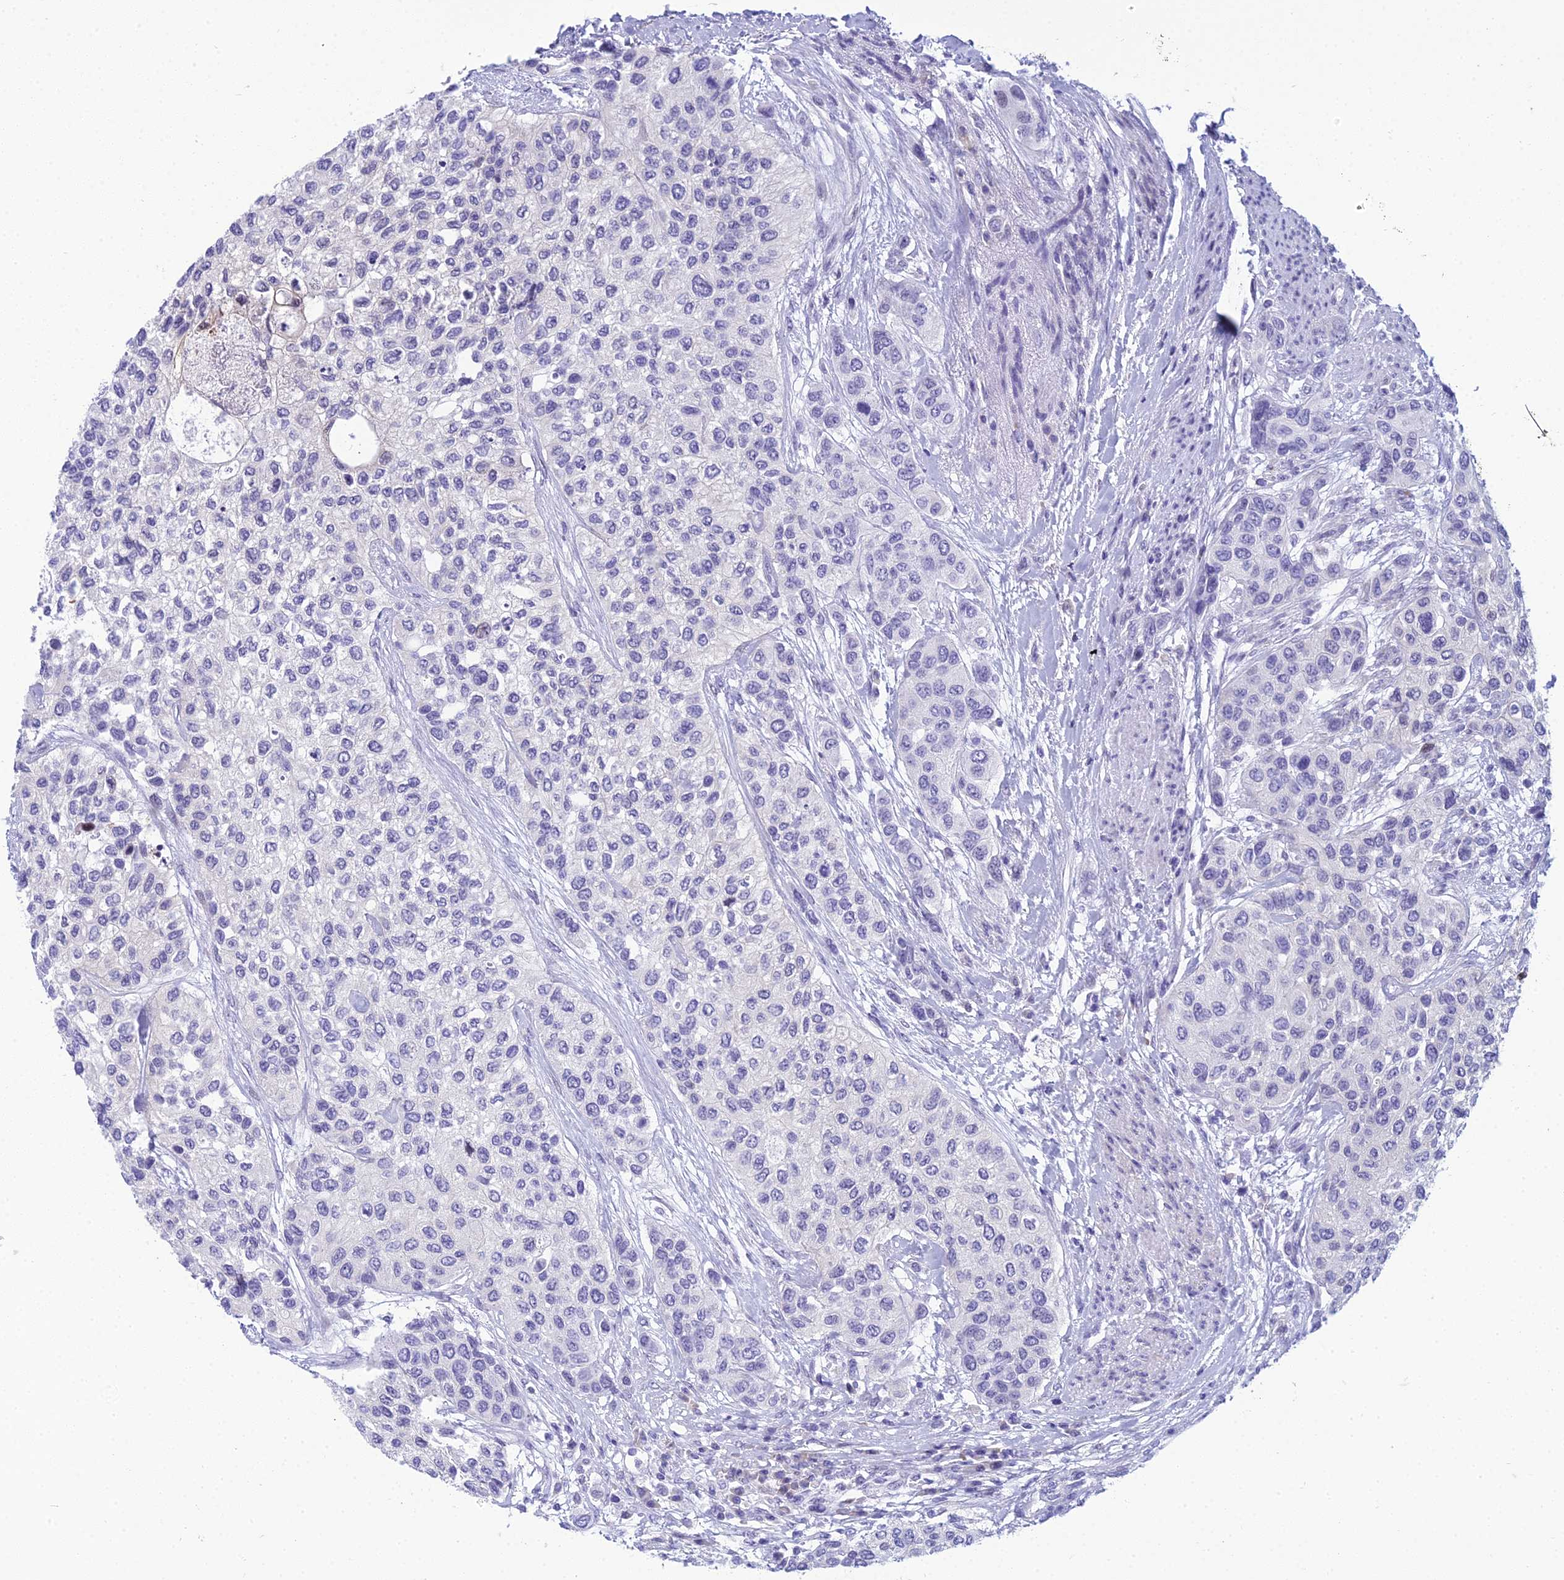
{"staining": {"intensity": "negative", "quantity": "none", "location": "none"}, "tissue": "urothelial cancer", "cell_type": "Tumor cells", "image_type": "cancer", "snomed": [{"axis": "morphology", "description": "Normal tissue, NOS"}, {"axis": "morphology", "description": "Urothelial carcinoma, High grade"}, {"axis": "topography", "description": "Vascular tissue"}, {"axis": "topography", "description": "Urinary bladder"}], "caption": "This is an immunohistochemistry micrograph of human urothelial cancer. There is no positivity in tumor cells.", "gene": "ZMIZ1", "patient": {"sex": "female", "age": 56}}